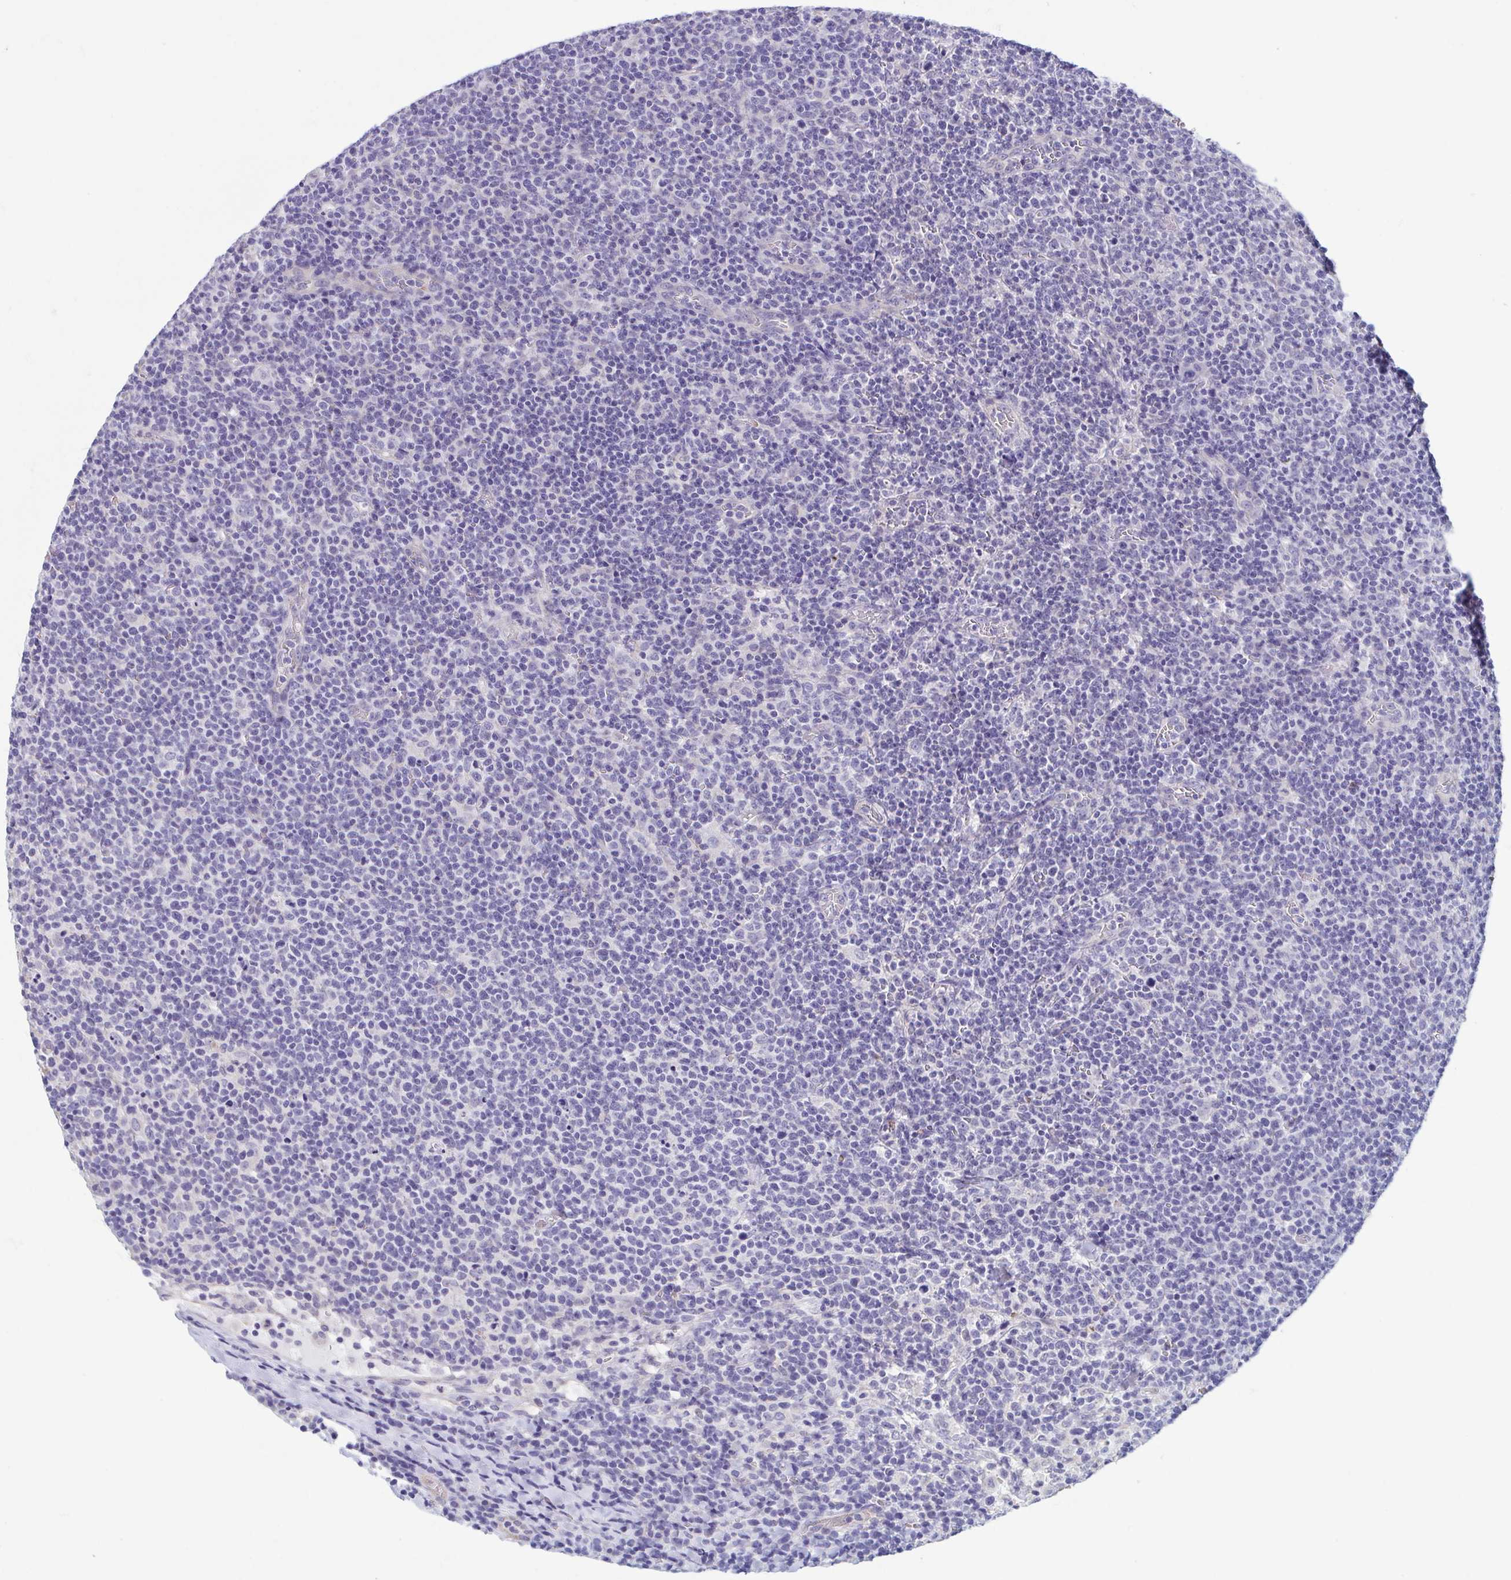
{"staining": {"intensity": "negative", "quantity": "none", "location": "none"}, "tissue": "lymphoma", "cell_type": "Tumor cells", "image_type": "cancer", "snomed": [{"axis": "morphology", "description": "Malignant lymphoma, non-Hodgkin's type, High grade"}, {"axis": "topography", "description": "Lymph node"}], "caption": "The micrograph shows no significant staining in tumor cells of lymphoma. Brightfield microscopy of IHC stained with DAB (3,3'-diaminobenzidine) (brown) and hematoxylin (blue), captured at high magnification.", "gene": "MORC4", "patient": {"sex": "male", "age": 61}}